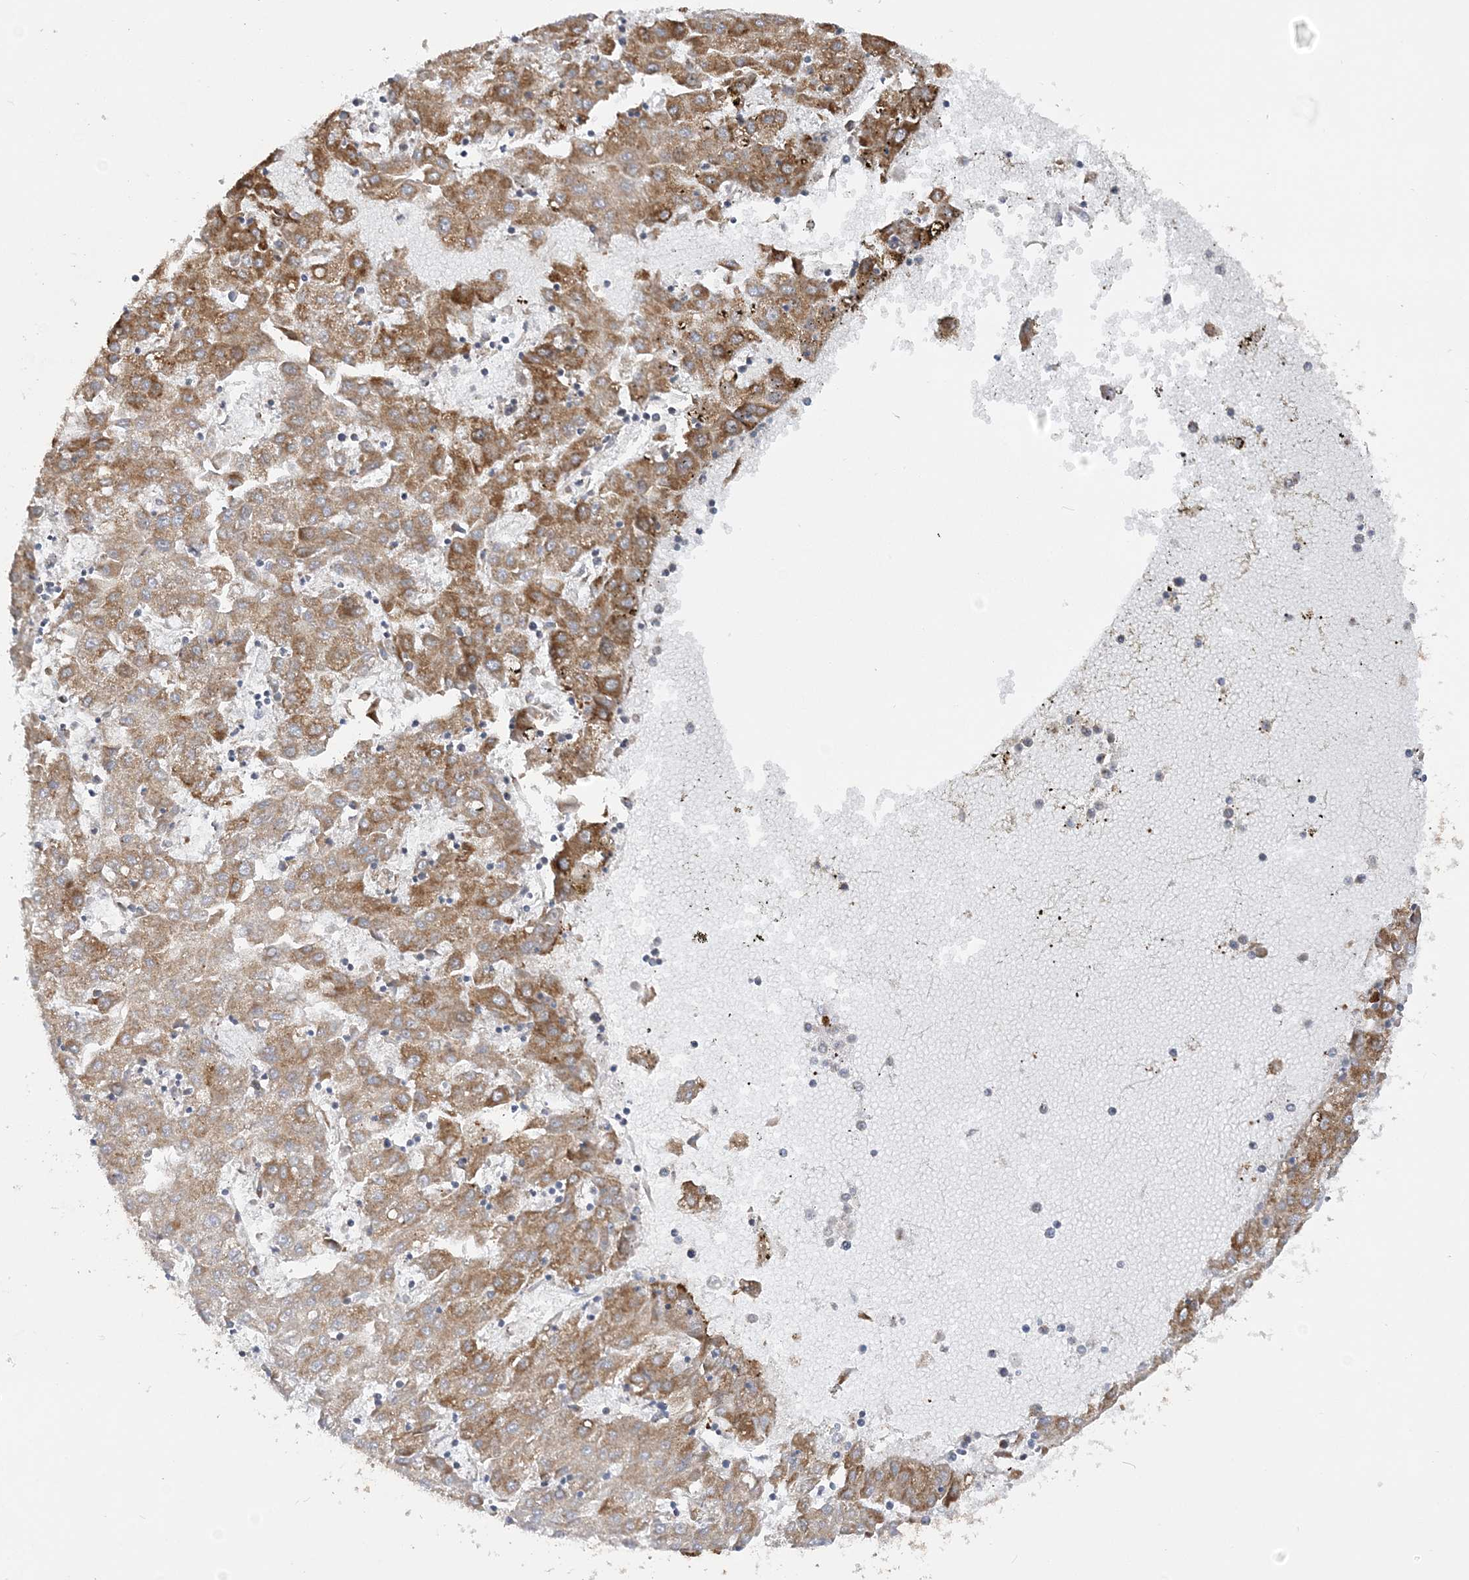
{"staining": {"intensity": "moderate", "quantity": ">75%", "location": "cytoplasmic/membranous"}, "tissue": "liver cancer", "cell_type": "Tumor cells", "image_type": "cancer", "snomed": [{"axis": "morphology", "description": "Carcinoma, Hepatocellular, NOS"}, {"axis": "topography", "description": "Liver"}], "caption": "Protein analysis of hepatocellular carcinoma (liver) tissue exhibits moderate cytoplasmic/membranous staining in about >75% of tumor cells.", "gene": "MRPL47", "patient": {"sex": "male", "age": 72}}